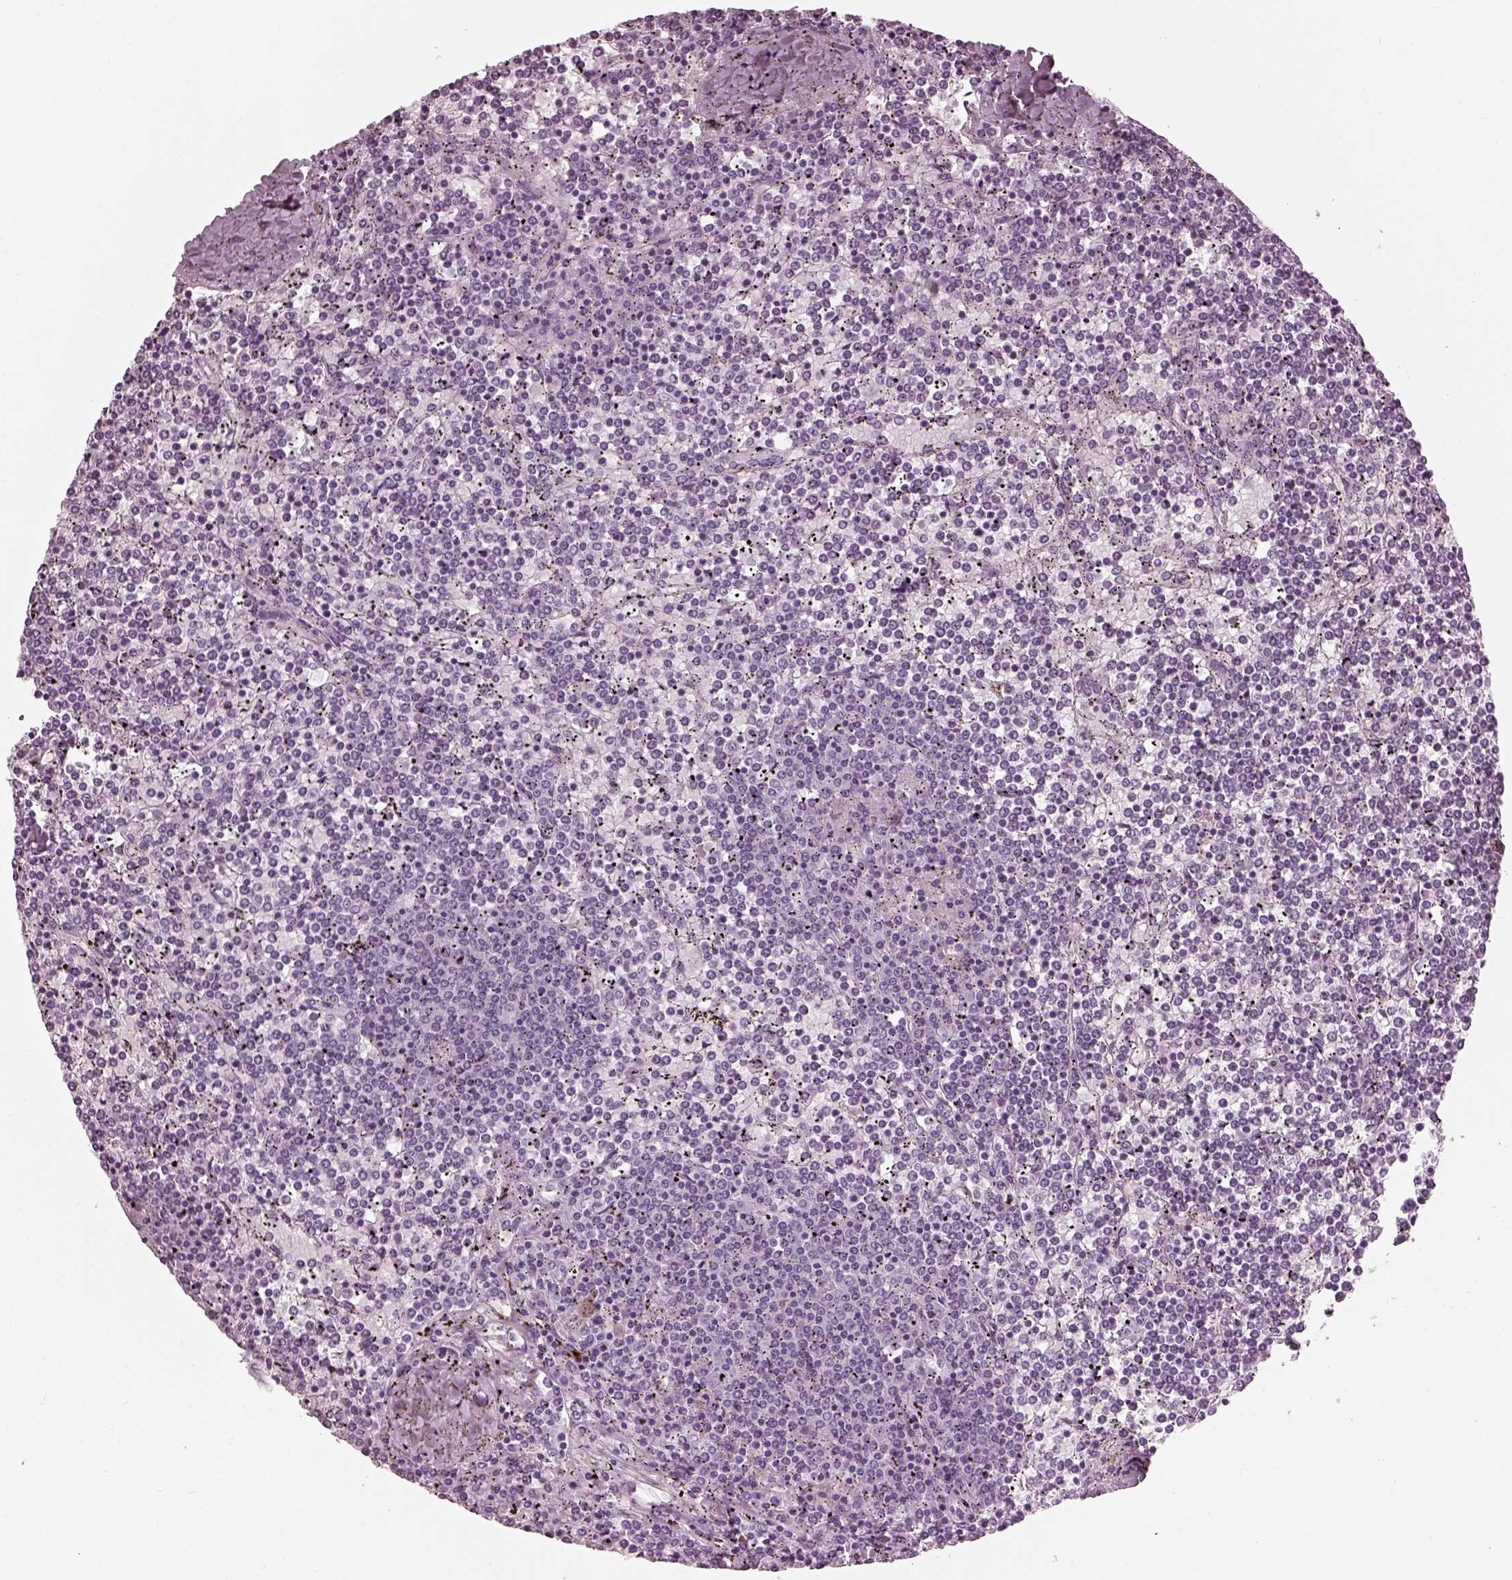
{"staining": {"intensity": "negative", "quantity": "none", "location": "none"}, "tissue": "lymphoma", "cell_type": "Tumor cells", "image_type": "cancer", "snomed": [{"axis": "morphology", "description": "Malignant lymphoma, non-Hodgkin's type, Low grade"}, {"axis": "topography", "description": "Spleen"}], "caption": "Image shows no protein positivity in tumor cells of lymphoma tissue. (DAB (3,3'-diaminobenzidine) immunohistochemistry with hematoxylin counter stain).", "gene": "TCHHL1", "patient": {"sex": "female", "age": 19}}